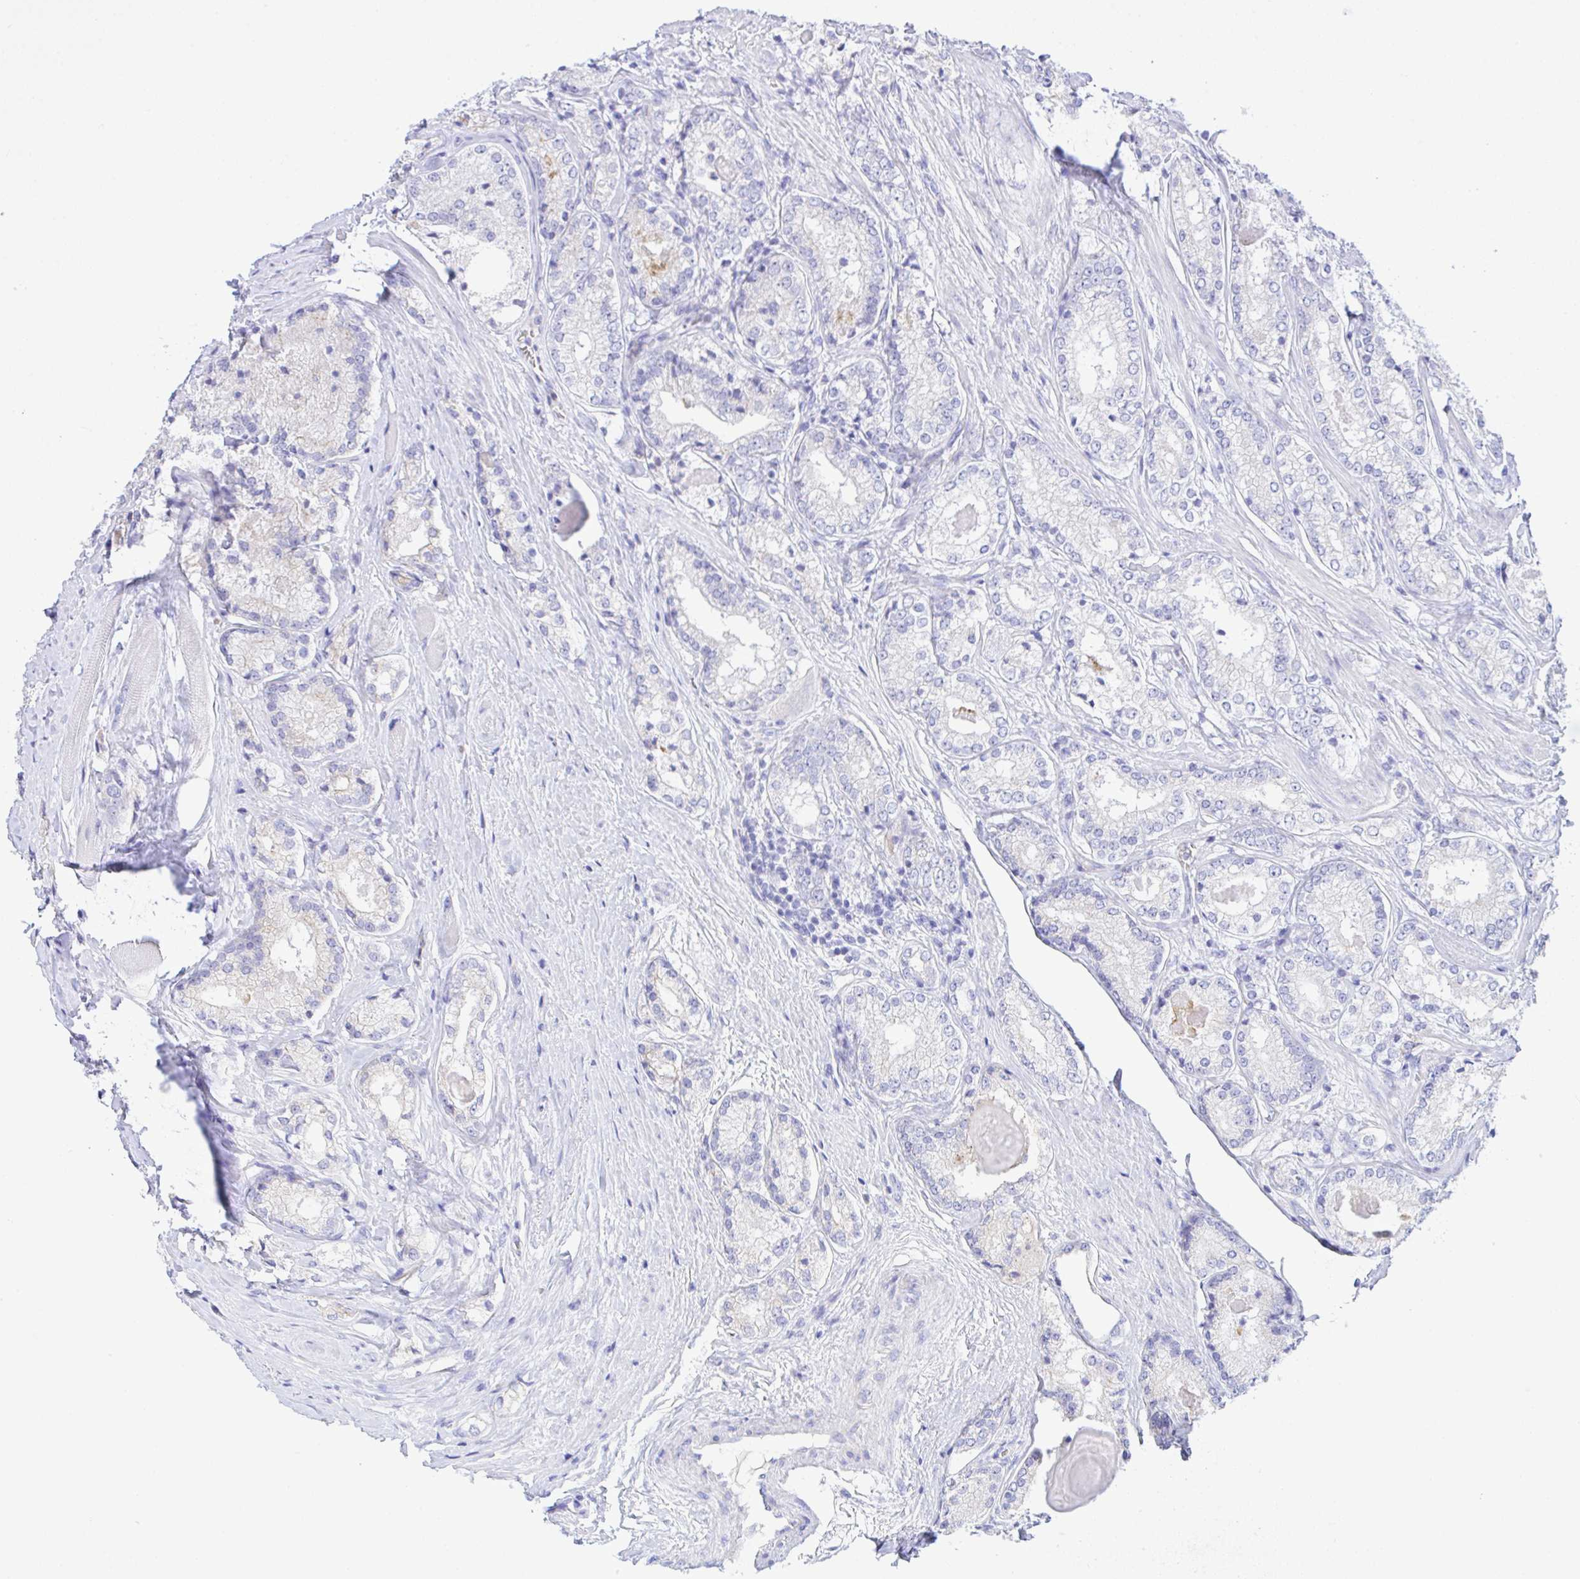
{"staining": {"intensity": "negative", "quantity": "none", "location": "none"}, "tissue": "prostate cancer", "cell_type": "Tumor cells", "image_type": "cancer", "snomed": [{"axis": "morphology", "description": "Adenocarcinoma, NOS"}, {"axis": "morphology", "description": "Adenocarcinoma, Low grade"}, {"axis": "topography", "description": "Prostate"}], "caption": "High magnification brightfield microscopy of prostate cancer (adenocarcinoma) stained with DAB (3,3'-diaminobenzidine) (brown) and counterstained with hematoxylin (blue): tumor cells show no significant staining.", "gene": "ZNF221", "patient": {"sex": "male", "age": 68}}